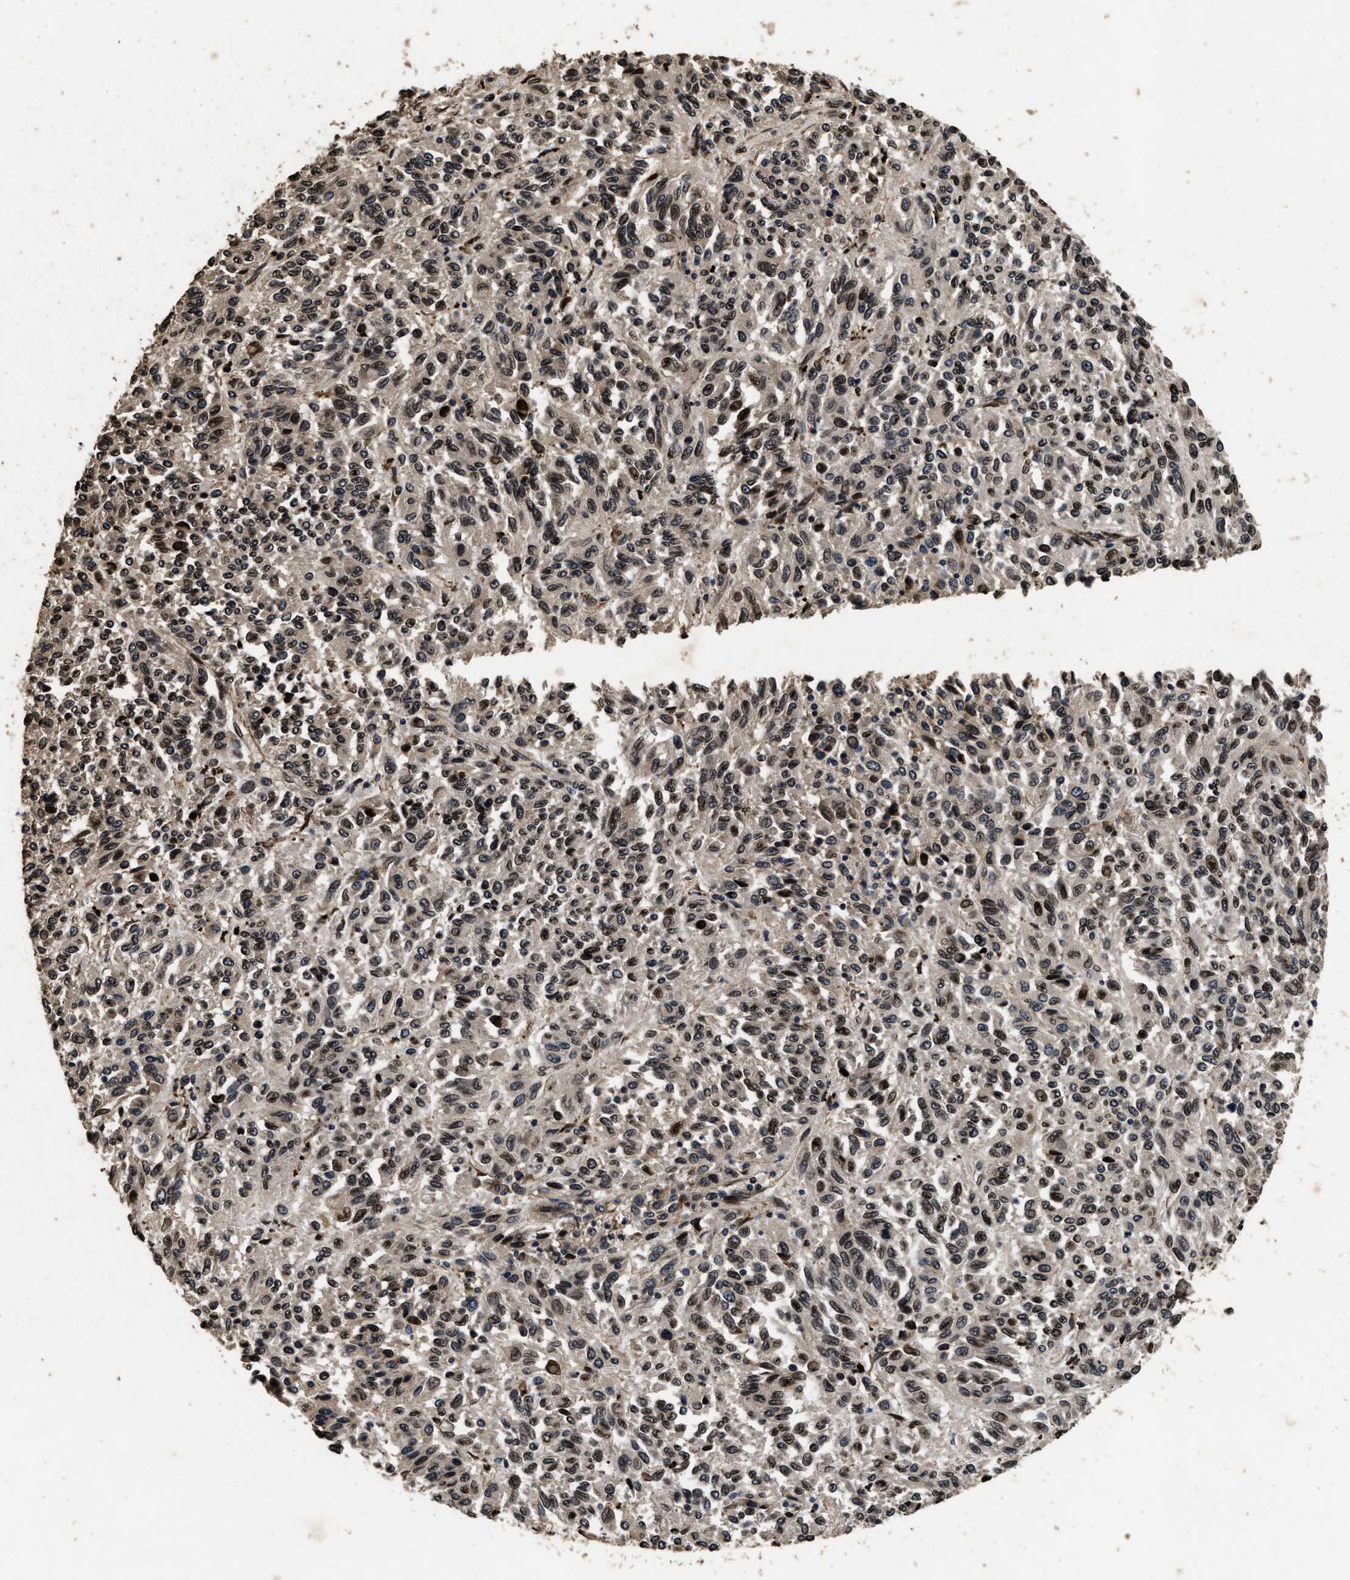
{"staining": {"intensity": "moderate", "quantity": "25%-75%", "location": "cytoplasmic/membranous,nuclear"}, "tissue": "melanoma", "cell_type": "Tumor cells", "image_type": "cancer", "snomed": [{"axis": "morphology", "description": "Malignant melanoma, Metastatic site"}, {"axis": "topography", "description": "Lung"}], "caption": "Malignant melanoma (metastatic site) stained for a protein displays moderate cytoplasmic/membranous and nuclear positivity in tumor cells.", "gene": "ACCS", "patient": {"sex": "male", "age": 64}}